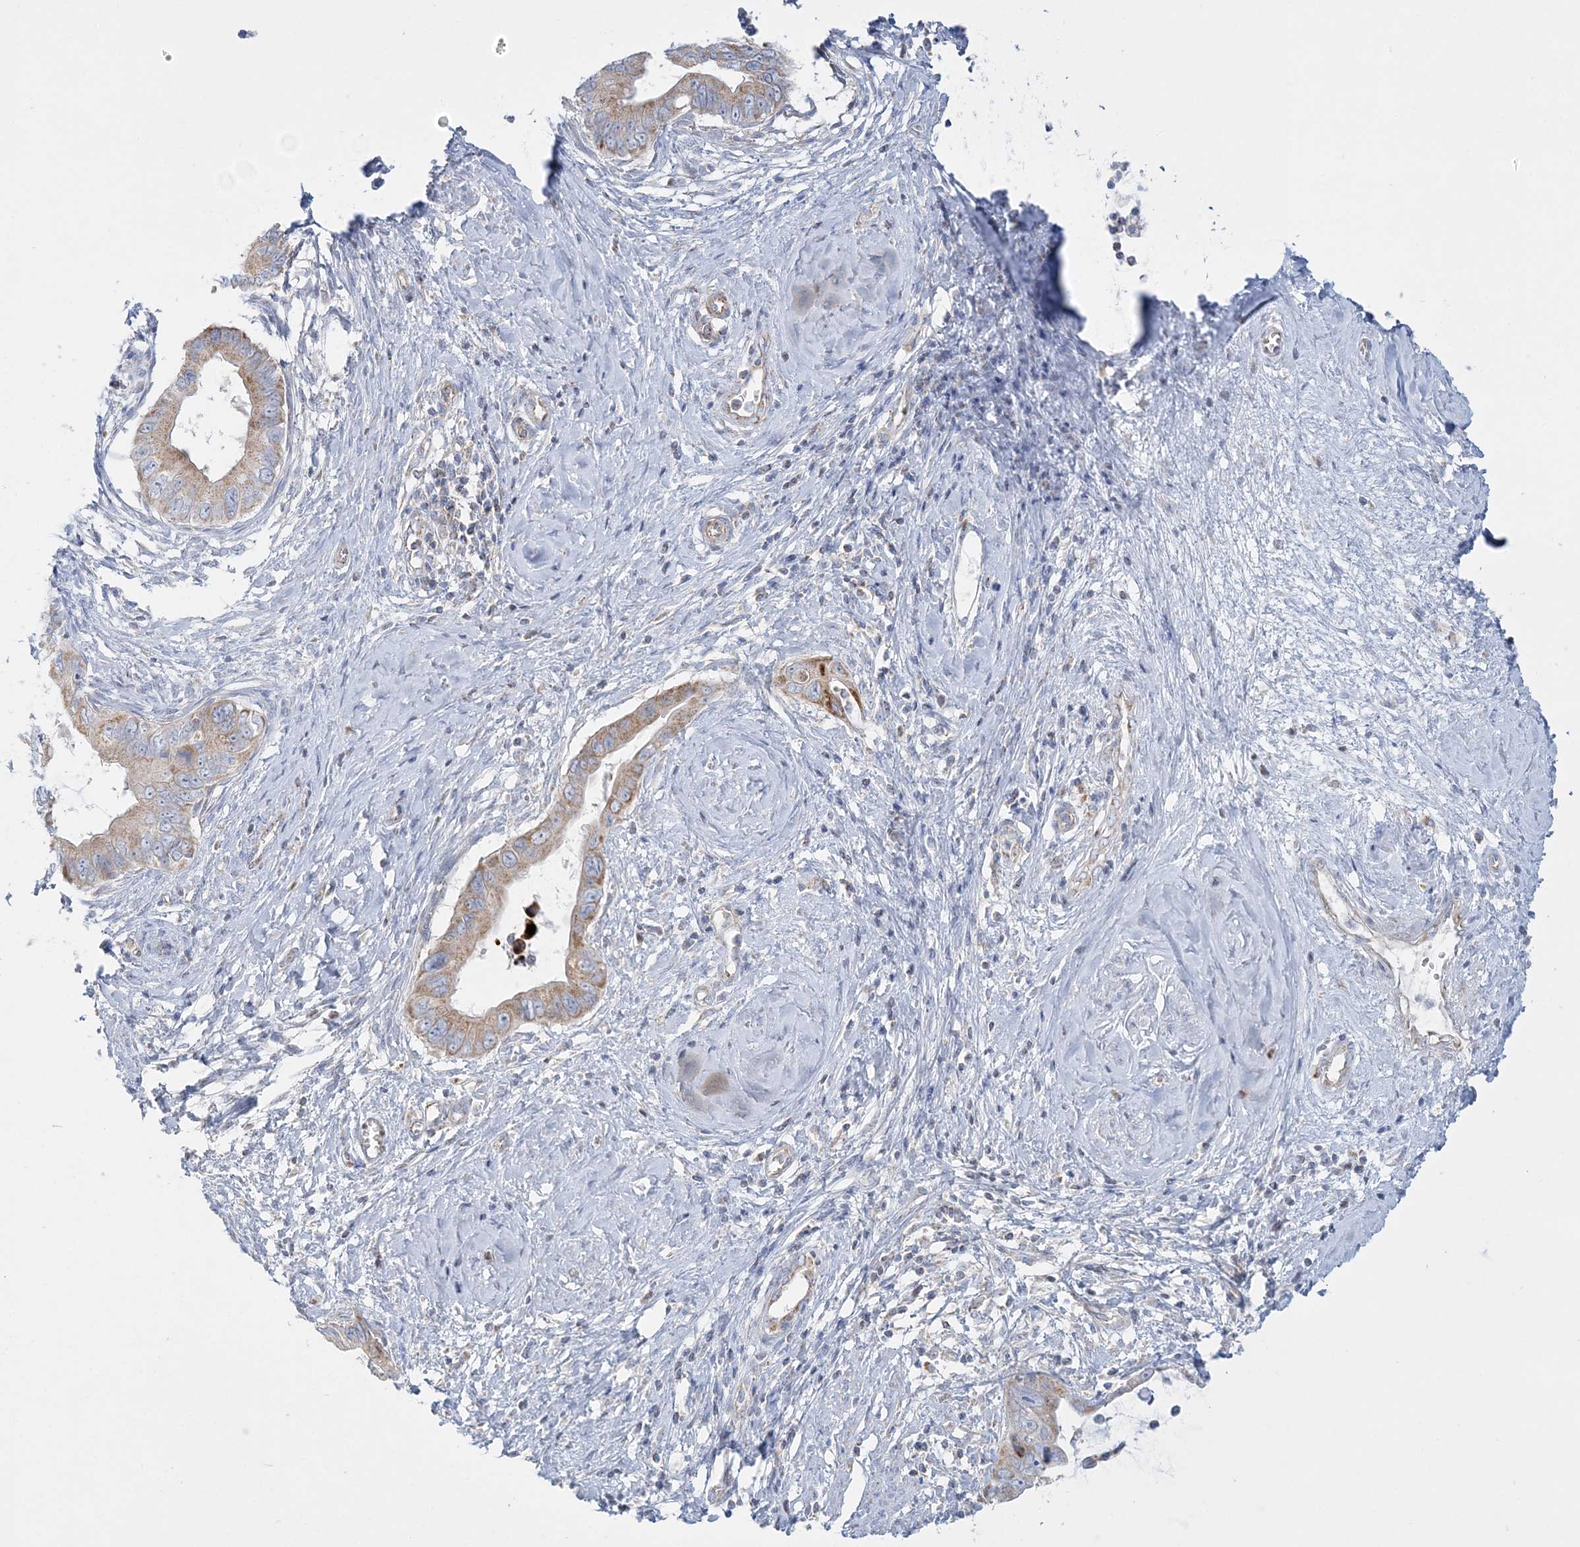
{"staining": {"intensity": "moderate", "quantity": "<25%", "location": "cytoplasmic/membranous"}, "tissue": "cervical cancer", "cell_type": "Tumor cells", "image_type": "cancer", "snomed": [{"axis": "morphology", "description": "Adenocarcinoma, NOS"}, {"axis": "topography", "description": "Cervix"}], "caption": "A micrograph of cervical cancer stained for a protein shows moderate cytoplasmic/membranous brown staining in tumor cells. Ihc stains the protein in brown and the nuclei are stained blue.", "gene": "TBC1D14", "patient": {"sex": "female", "age": 44}}